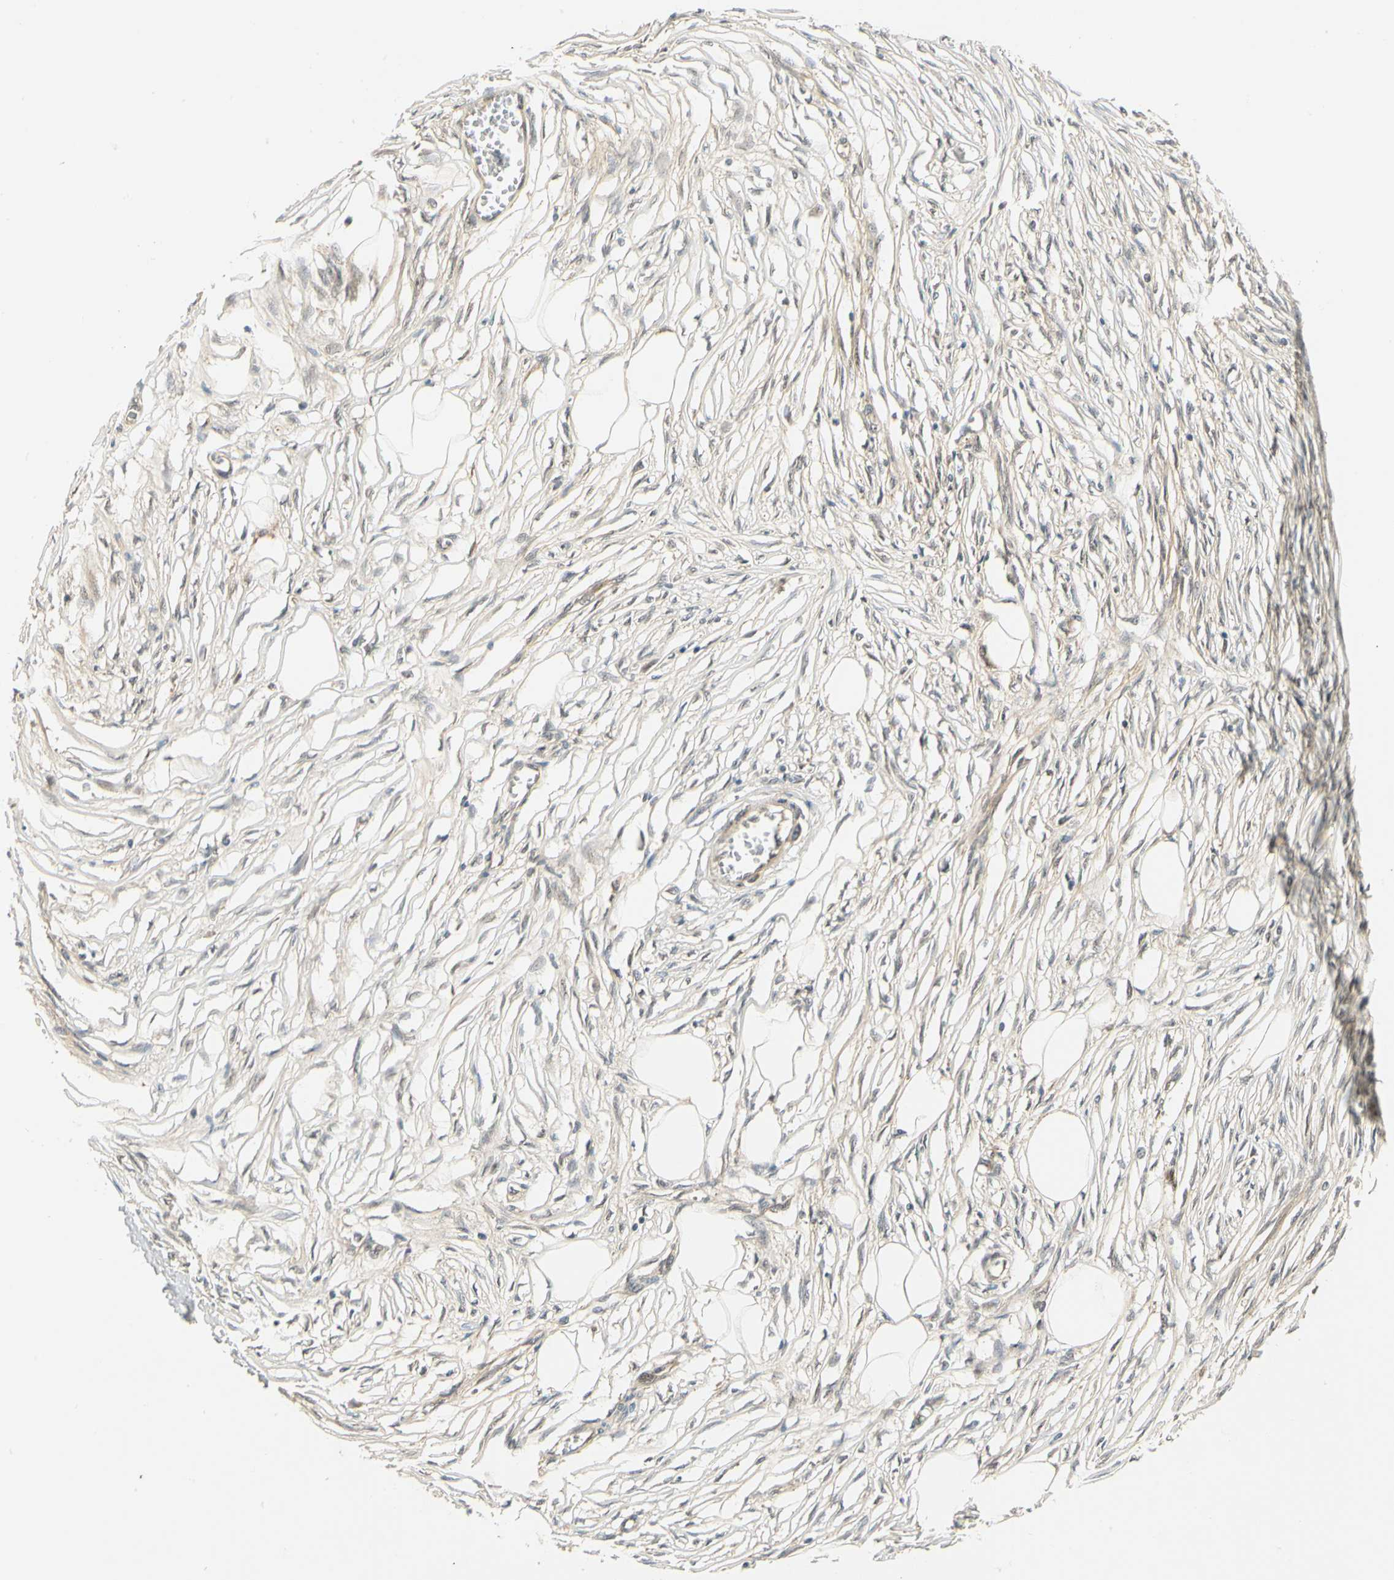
{"staining": {"intensity": "weak", "quantity": ">75%", "location": "cytoplasmic/membranous"}, "tissue": "adipose tissue", "cell_type": "Adipocytes", "image_type": "normal", "snomed": [{"axis": "morphology", "description": "Normal tissue, NOS"}, {"axis": "morphology", "description": "Sarcoma, NOS"}, {"axis": "topography", "description": "Skin"}, {"axis": "topography", "description": "Soft tissue"}], "caption": "A low amount of weak cytoplasmic/membranous expression is seen in approximately >75% of adipocytes in normal adipose tissue.", "gene": "EPHB3", "patient": {"sex": "female", "age": 51}}